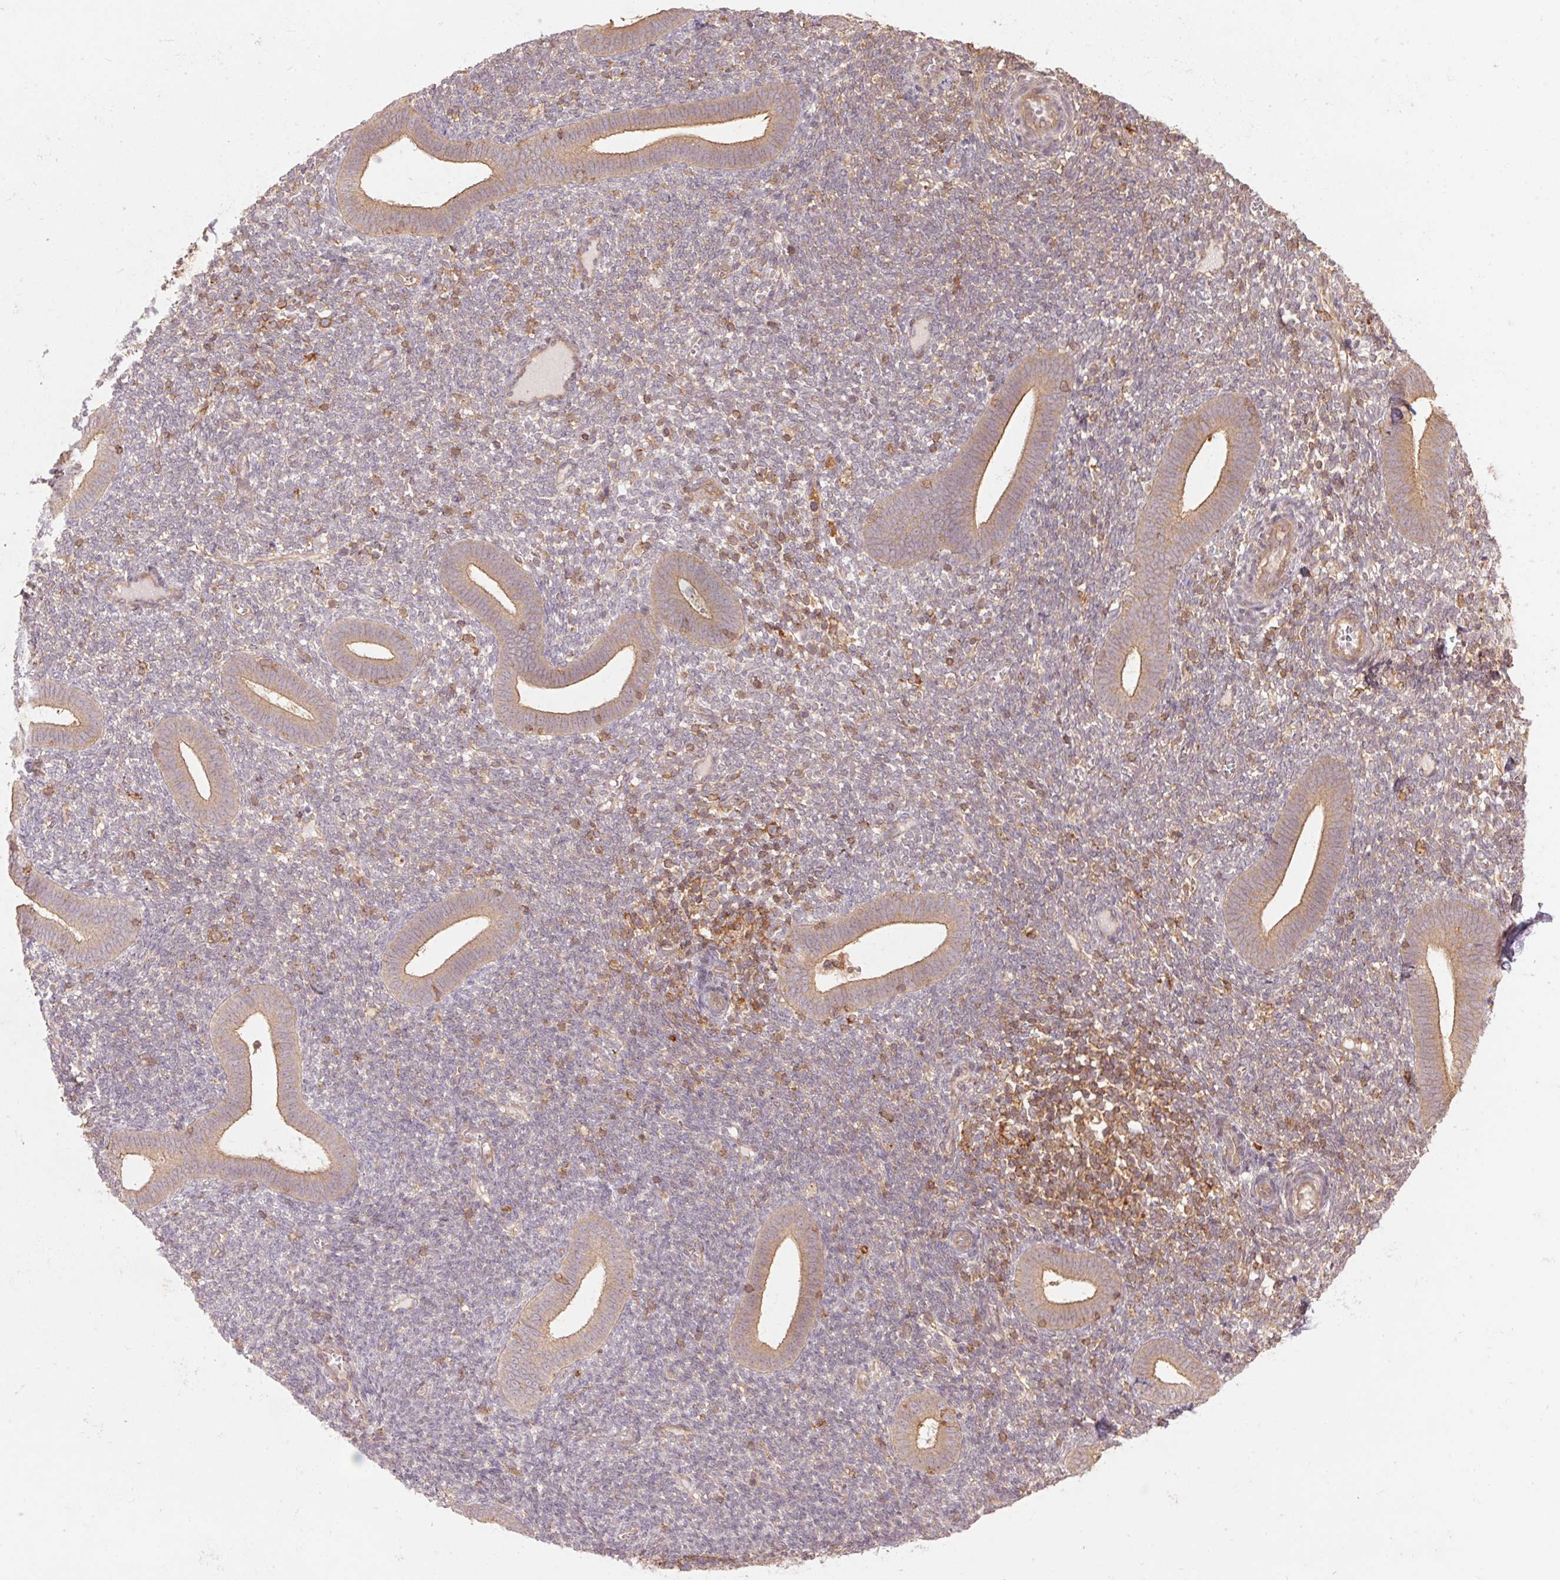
{"staining": {"intensity": "moderate", "quantity": "<25%", "location": "cytoplasmic/membranous"}, "tissue": "endometrium", "cell_type": "Cells in endometrial stroma", "image_type": "normal", "snomed": [{"axis": "morphology", "description": "Normal tissue, NOS"}, {"axis": "topography", "description": "Endometrium"}], "caption": "DAB immunohistochemical staining of normal human endometrium reveals moderate cytoplasmic/membranous protein expression in about <25% of cells in endometrial stroma.", "gene": "TUBA1A", "patient": {"sex": "female", "age": 25}}